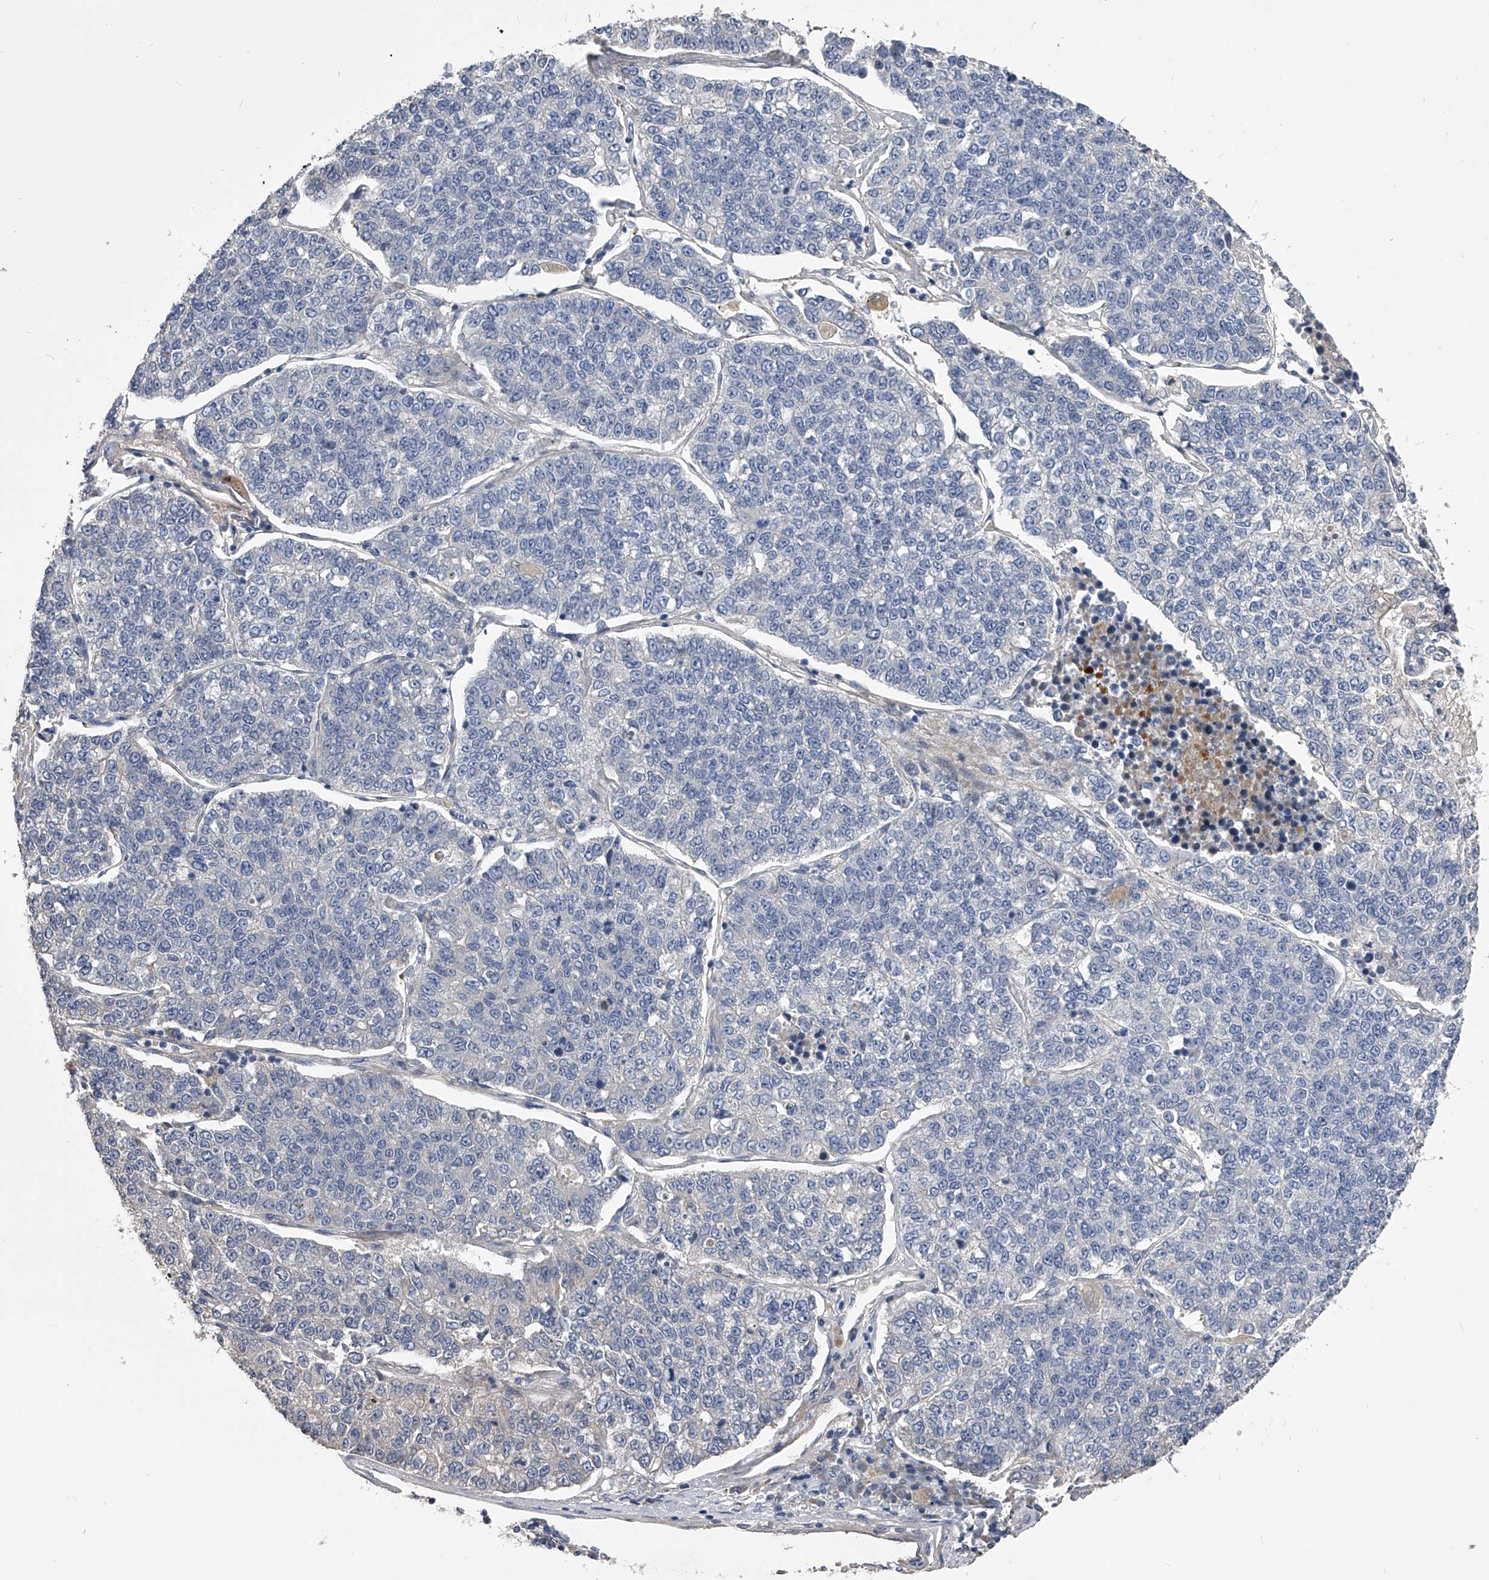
{"staining": {"intensity": "negative", "quantity": "none", "location": "none"}, "tissue": "lung cancer", "cell_type": "Tumor cells", "image_type": "cancer", "snomed": [{"axis": "morphology", "description": "Adenocarcinoma, NOS"}, {"axis": "topography", "description": "Lung"}], "caption": "Immunohistochemical staining of adenocarcinoma (lung) demonstrates no significant positivity in tumor cells.", "gene": "MDN1", "patient": {"sex": "male", "age": 49}}